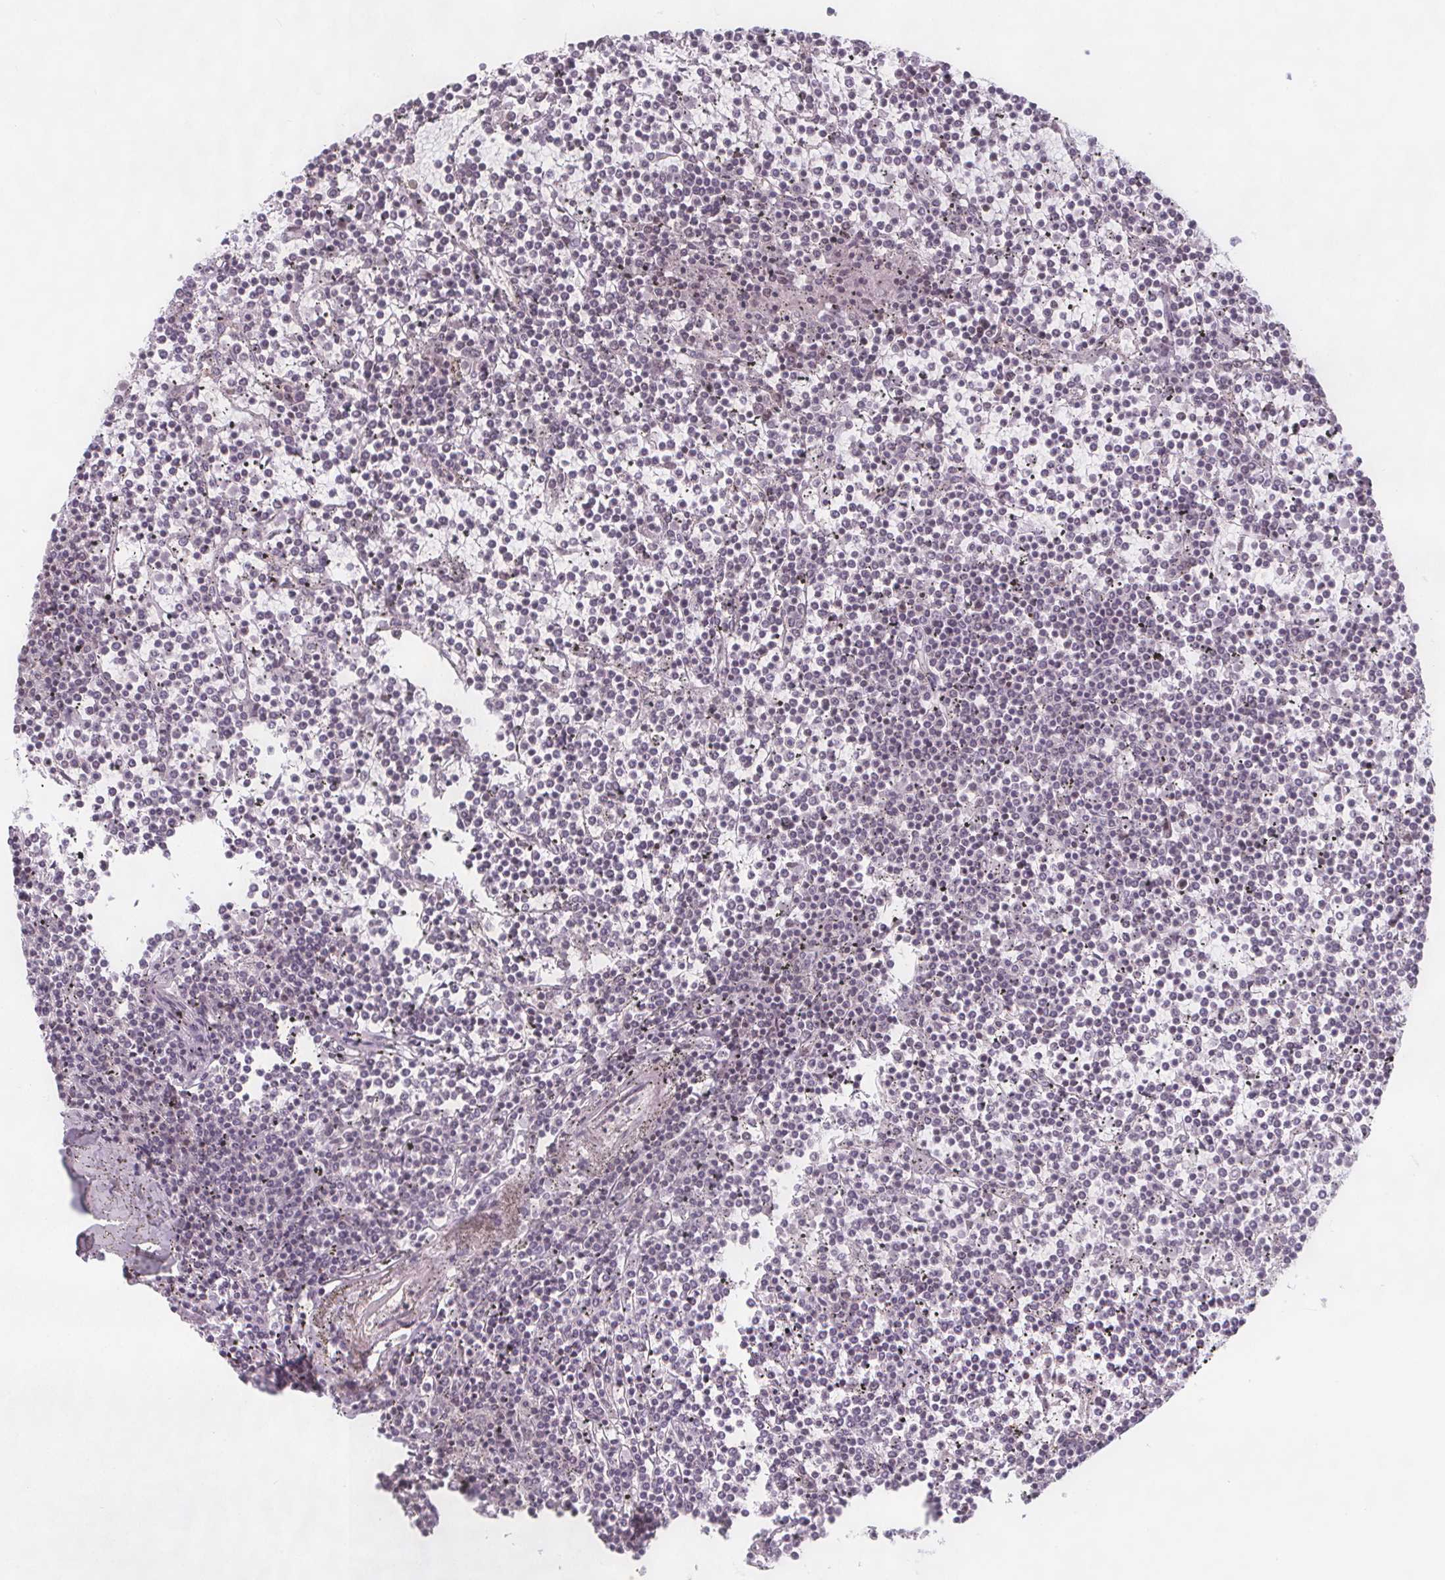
{"staining": {"intensity": "negative", "quantity": "none", "location": "none"}, "tissue": "lymphoma", "cell_type": "Tumor cells", "image_type": "cancer", "snomed": [{"axis": "morphology", "description": "Malignant lymphoma, non-Hodgkin's type, Low grade"}, {"axis": "topography", "description": "Spleen"}], "caption": "Protein analysis of malignant lymphoma, non-Hodgkin's type (low-grade) exhibits no significant expression in tumor cells.", "gene": "NOLC1", "patient": {"sex": "female", "age": 19}}